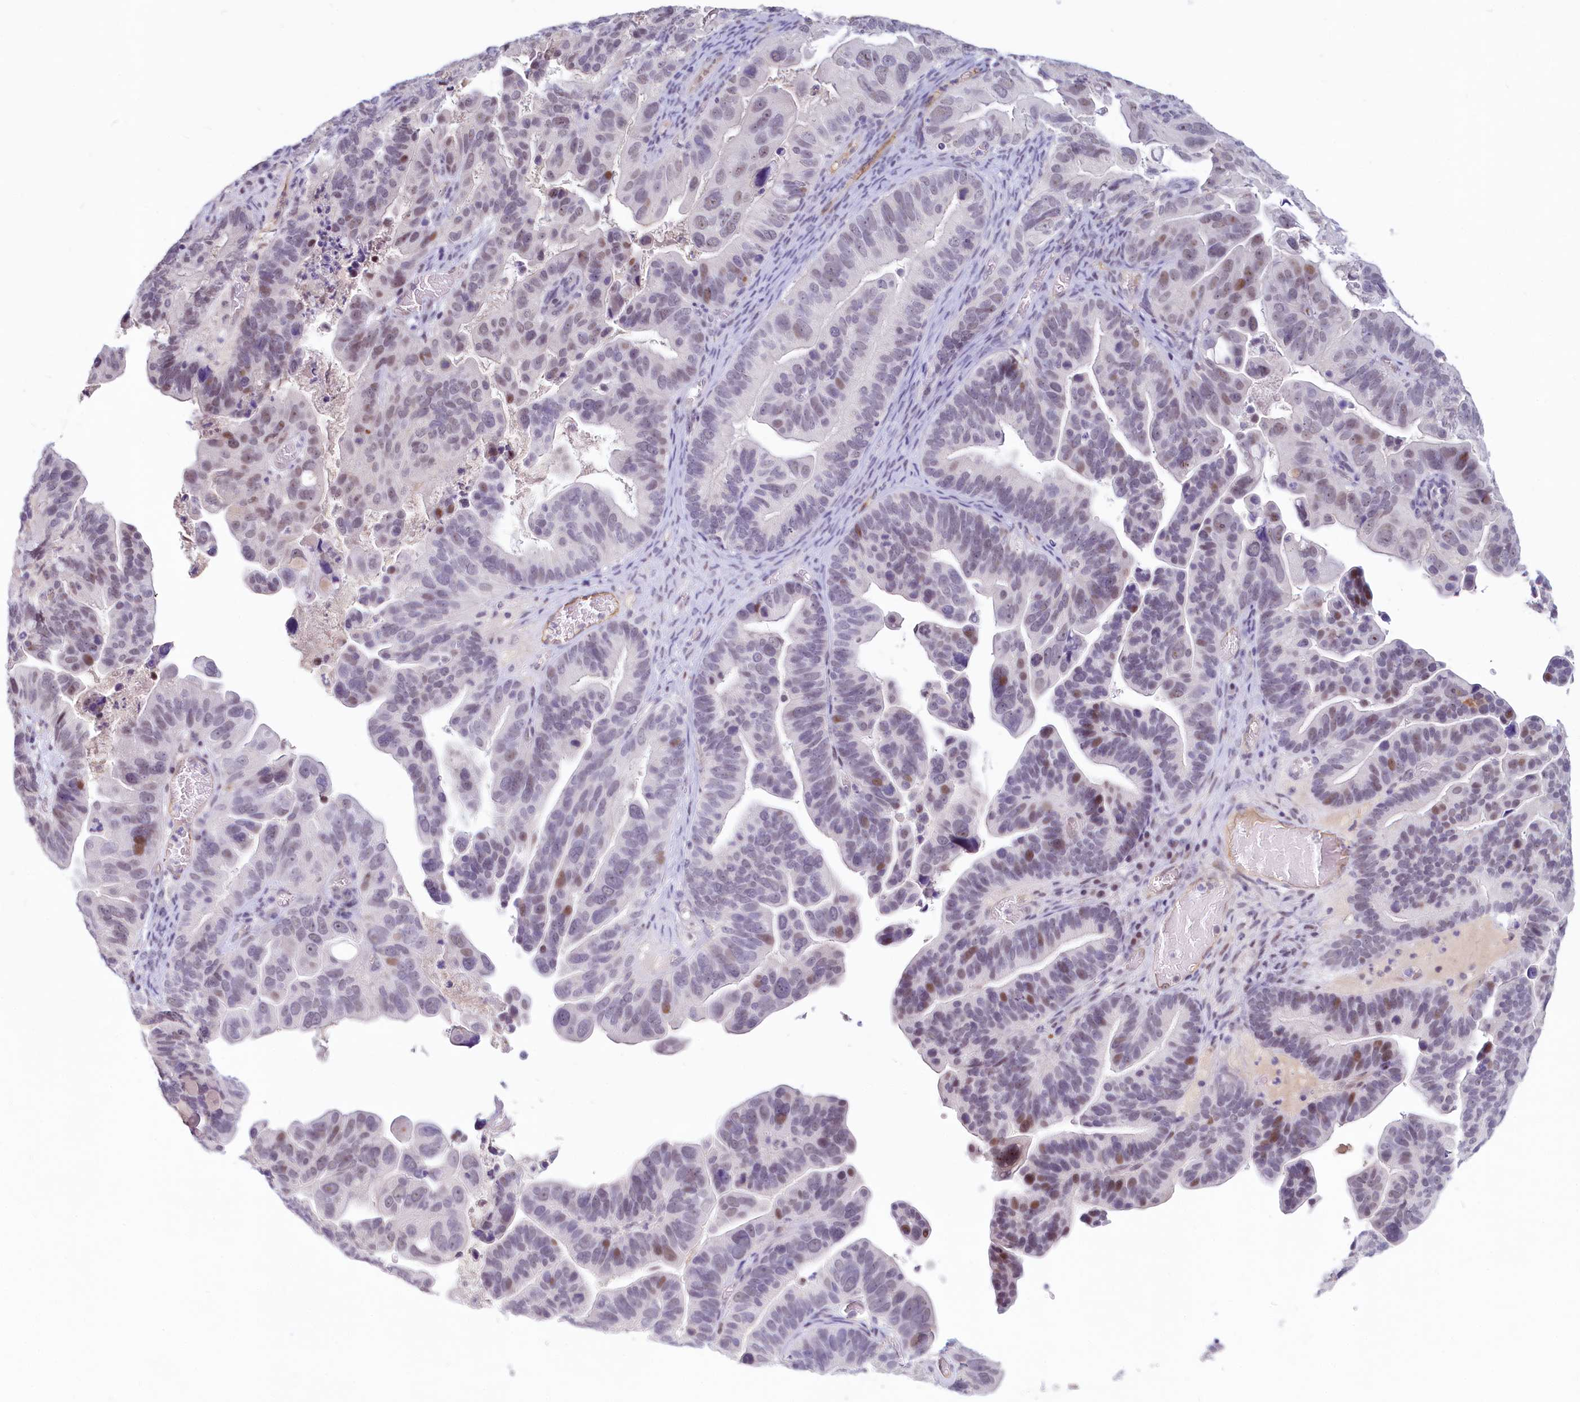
{"staining": {"intensity": "moderate", "quantity": "<25%", "location": "nuclear"}, "tissue": "ovarian cancer", "cell_type": "Tumor cells", "image_type": "cancer", "snomed": [{"axis": "morphology", "description": "Cystadenocarcinoma, serous, NOS"}, {"axis": "topography", "description": "Ovary"}], "caption": "A micrograph of human ovarian cancer stained for a protein shows moderate nuclear brown staining in tumor cells.", "gene": "PROCR", "patient": {"sex": "female", "age": 56}}